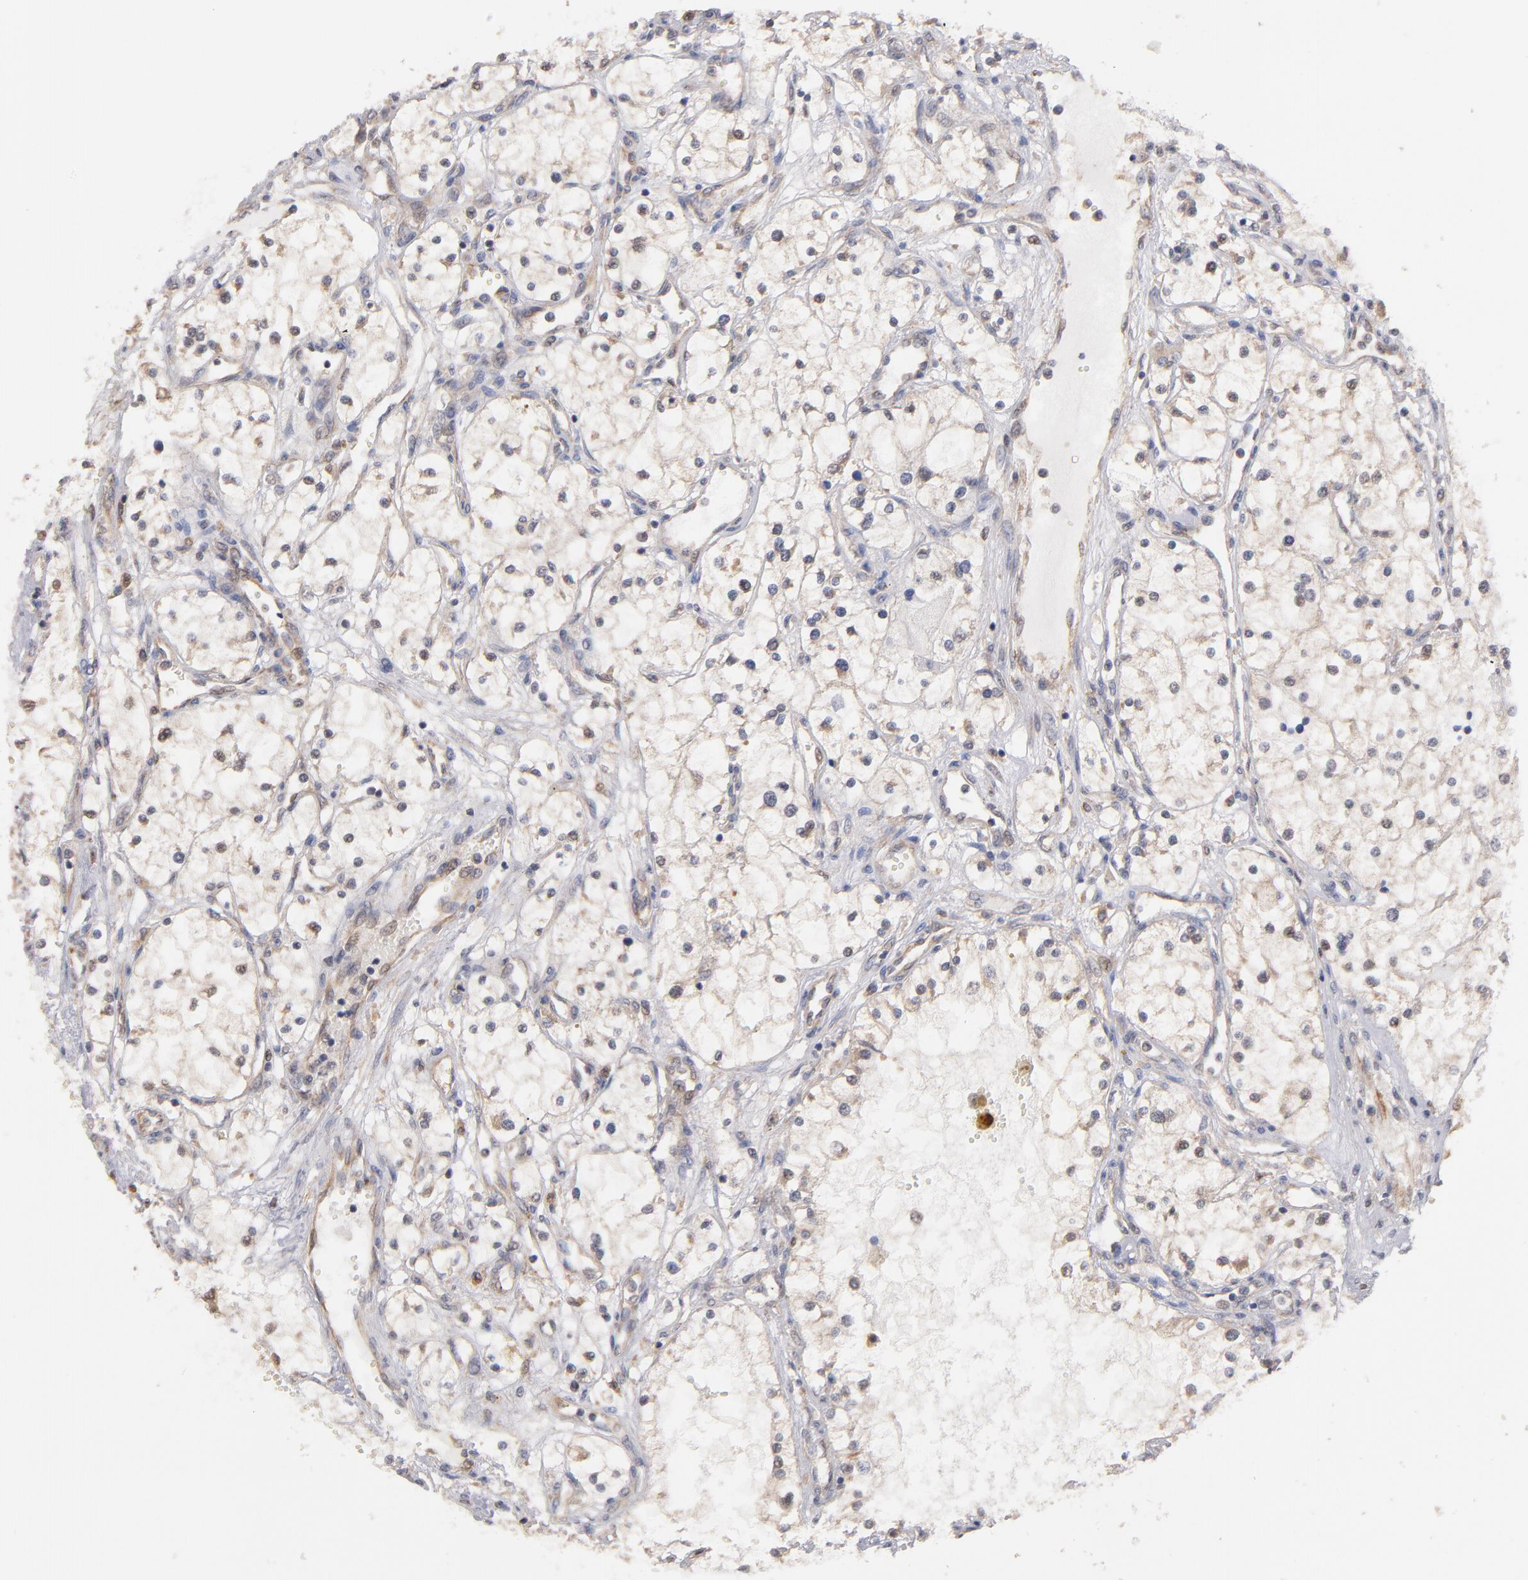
{"staining": {"intensity": "moderate", "quantity": ">75%", "location": "cytoplasmic/membranous"}, "tissue": "renal cancer", "cell_type": "Tumor cells", "image_type": "cancer", "snomed": [{"axis": "morphology", "description": "Adenocarcinoma, NOS"}, {"axis": "topography", "description": "Kidney"}], "caption": "Immunohistochemistry image of renal cancer stained for a protein (brown), which reveals medium levels of moderate cytoplasmic/membranous positivity in about >75% of tumor cells.", "gene": "GMFG", "patient": {"sex": "male", "age": 61}}